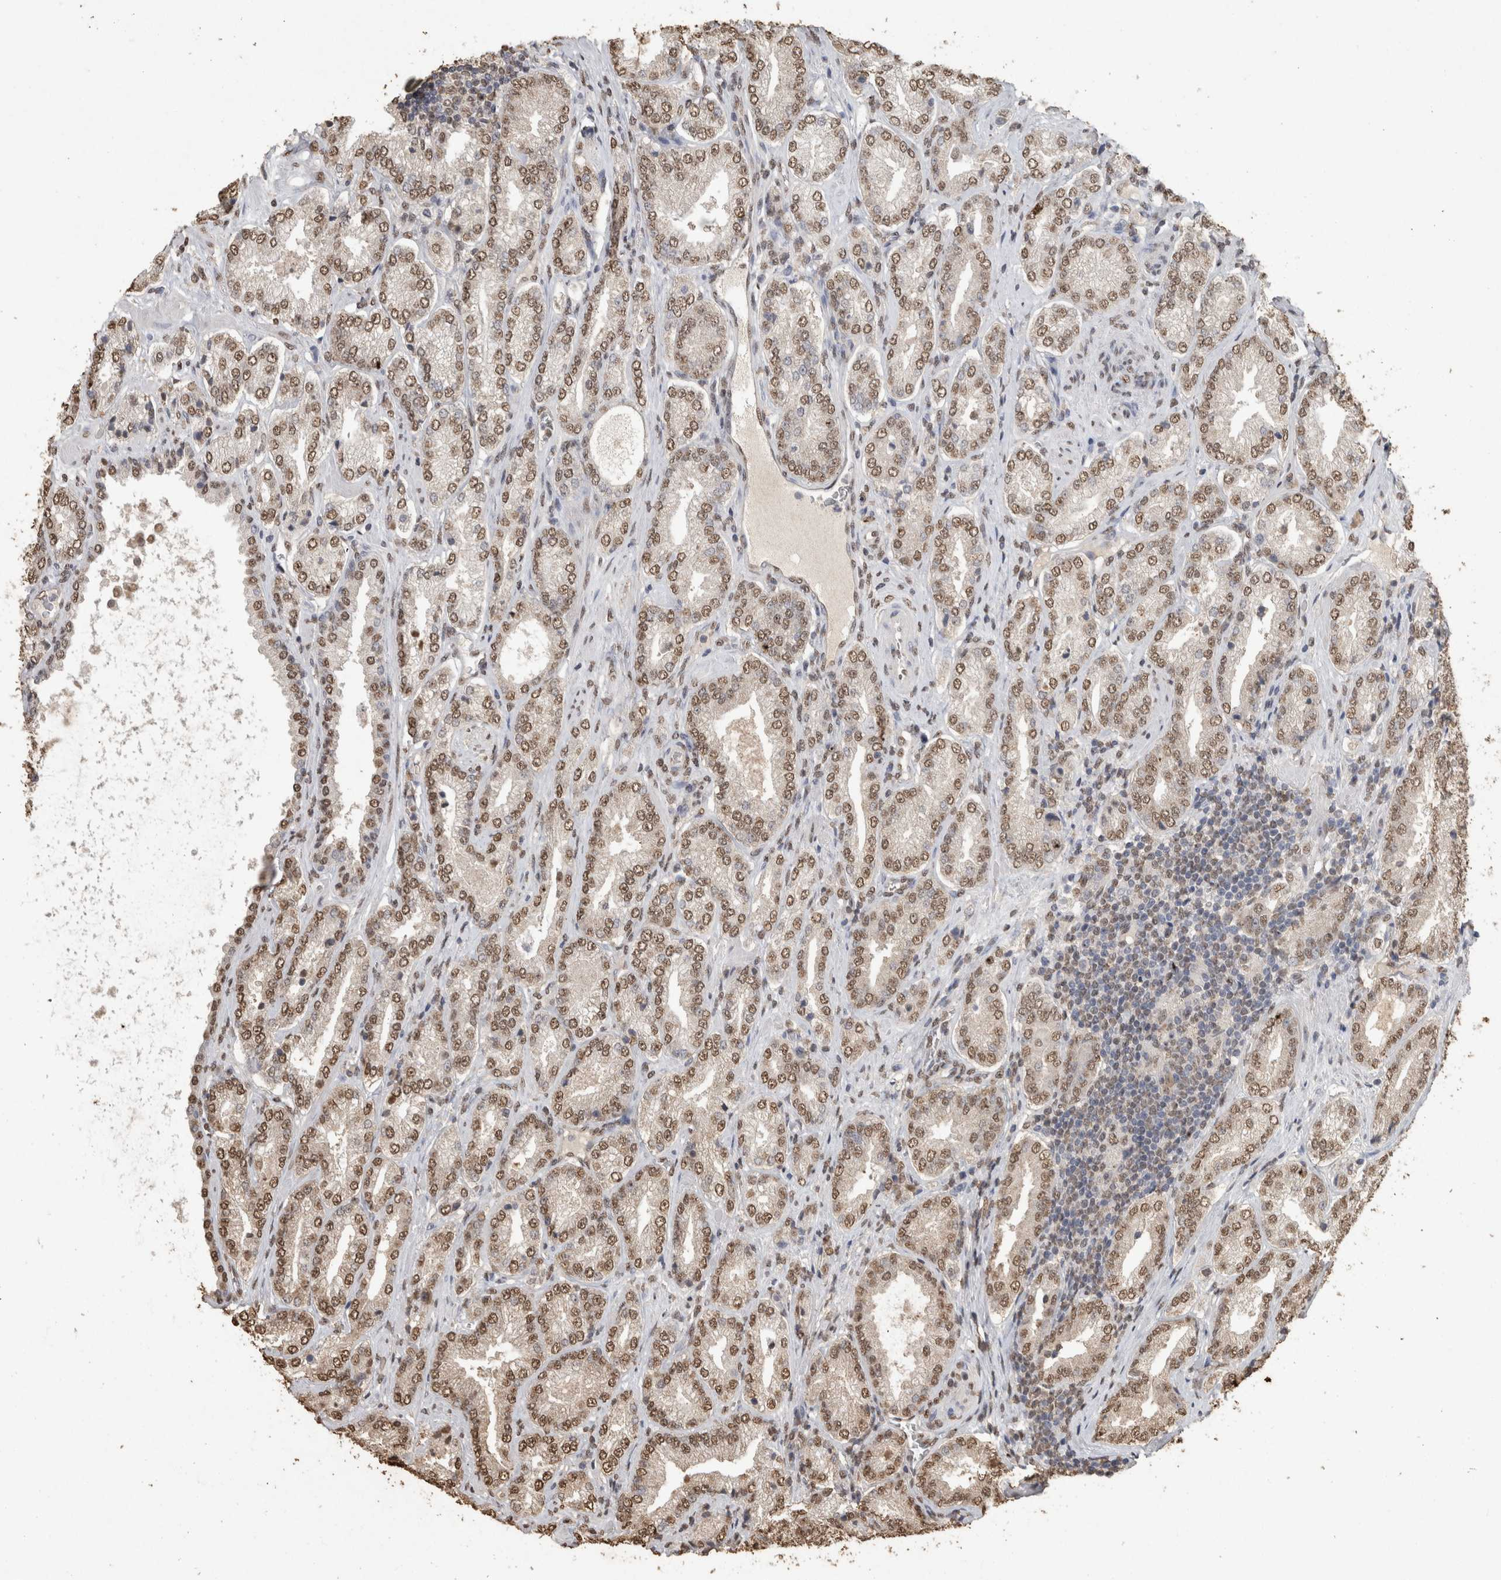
{"staining": {"intensity": "moderate", "quantity": ">75%", "location": "nuclear"}, "tissue": "prostate cancer", "cell_type": "Tumor cells", "image_type": "cancer", "snomed": [{"axis": "morphology", "description": "Adenocarcinoma, Low grade"}, {"axis": "topography", "description": "Prostate"}], "caption": "High-magnification brightfield microscopy of prostate low-grade adenocarcinoma stained with DAB (3,3'-diaminobenzidine) (brown) and counterstained with hematoxylin (blue). tumor cells exhibit moderate nuclear expression is seen in about>75% of cells.", "gene": "HAND2", "patient": {"sex": "male", "age": 62}}